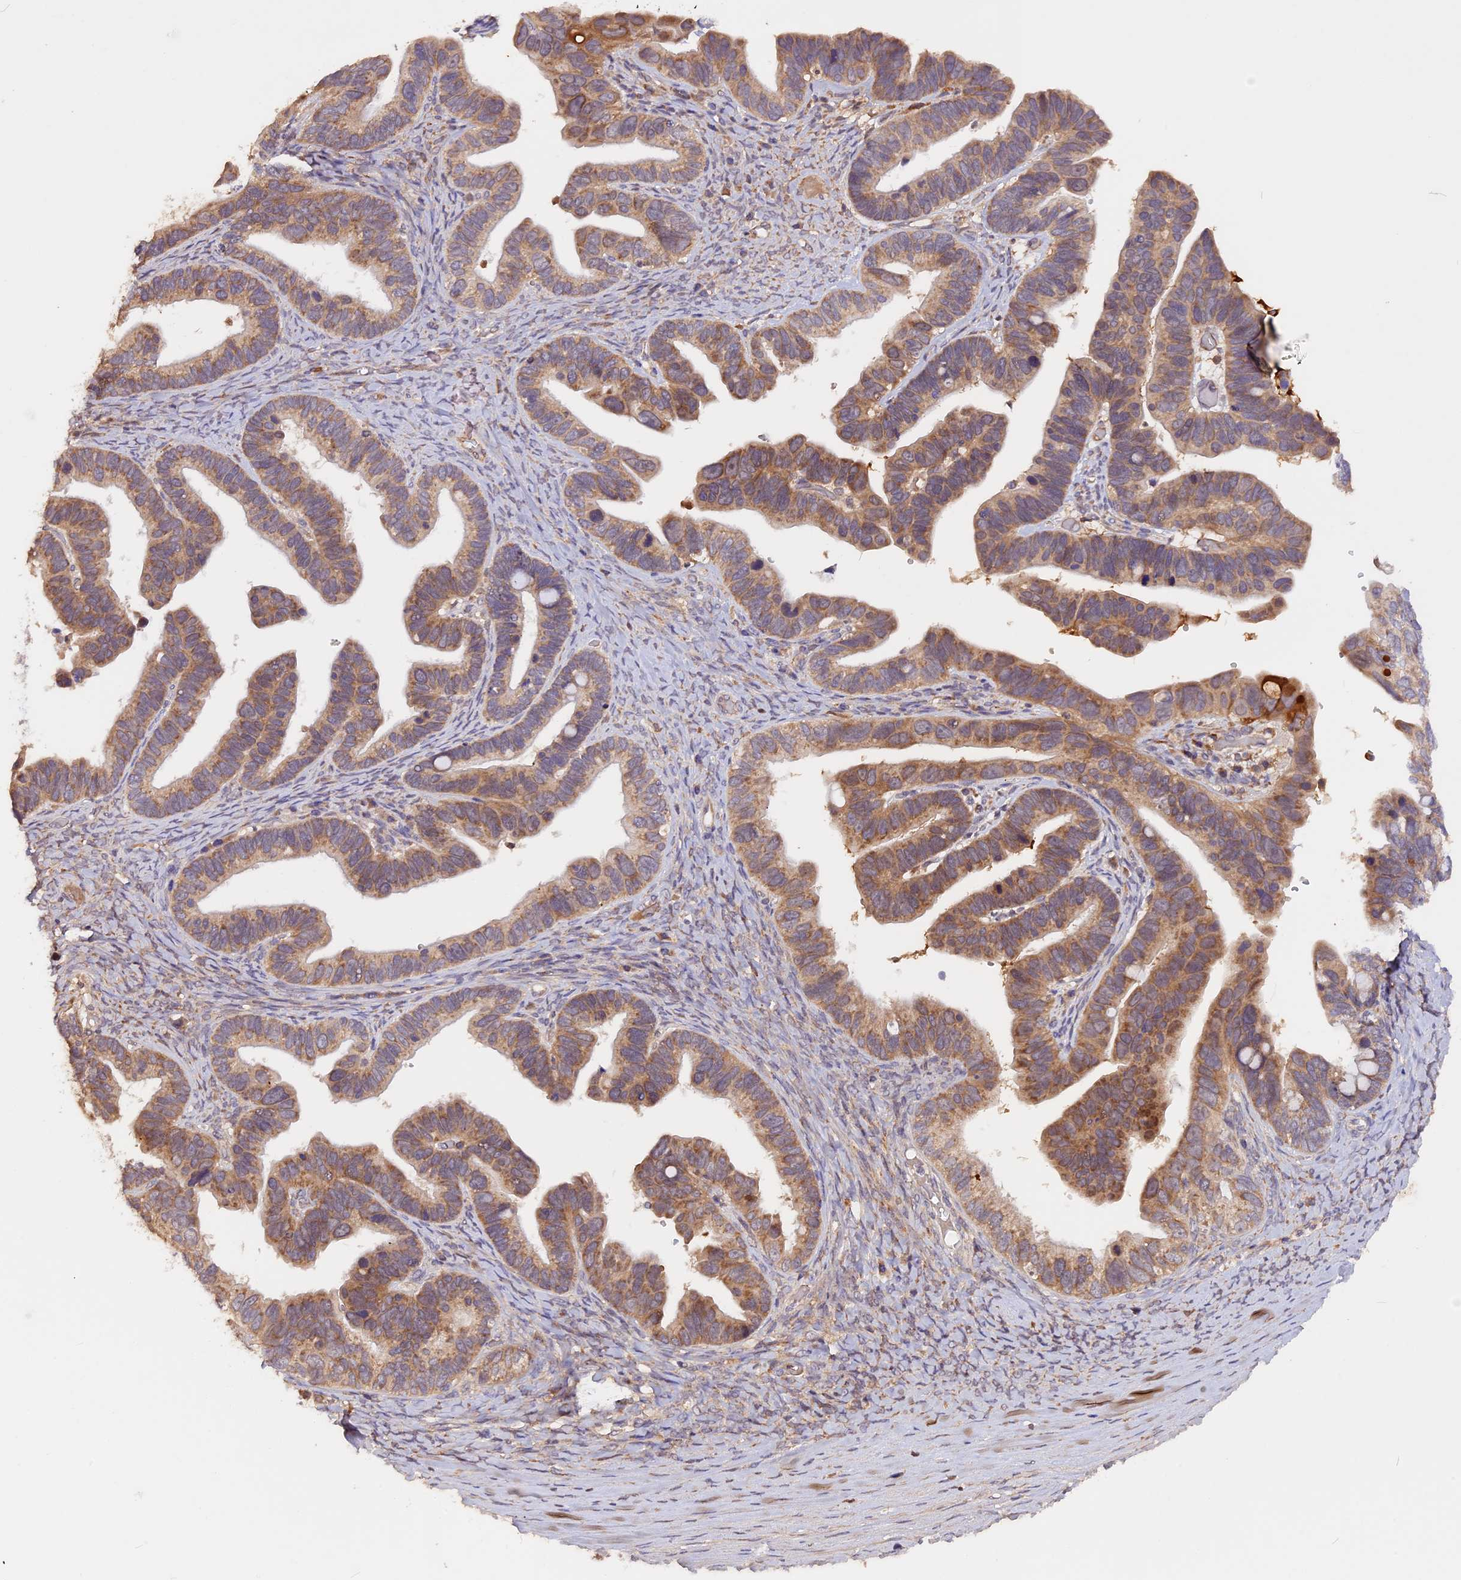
{"staining": {"intensity": "moderate", "quantity": ">75%", "location": "cytoplasmic/membranous"}, "tissue": "ovarian cancer", "cell_type": "Tumor cells", "image_type": "cancer", "snomed": [{"axis": "morphology", "description": "Cystadenocarcinoma, serous, NOS"}, {"axis": "topography", "description": "Ovary"}], "caption": "An image of serous cystadenocarcinoma (ovarian) stained for a protein reveals moderate cytoplasmic/membranous brown staining in tumor cells.", "gene": "MARK4", "patient": {"sex": "female", "age": 56}}